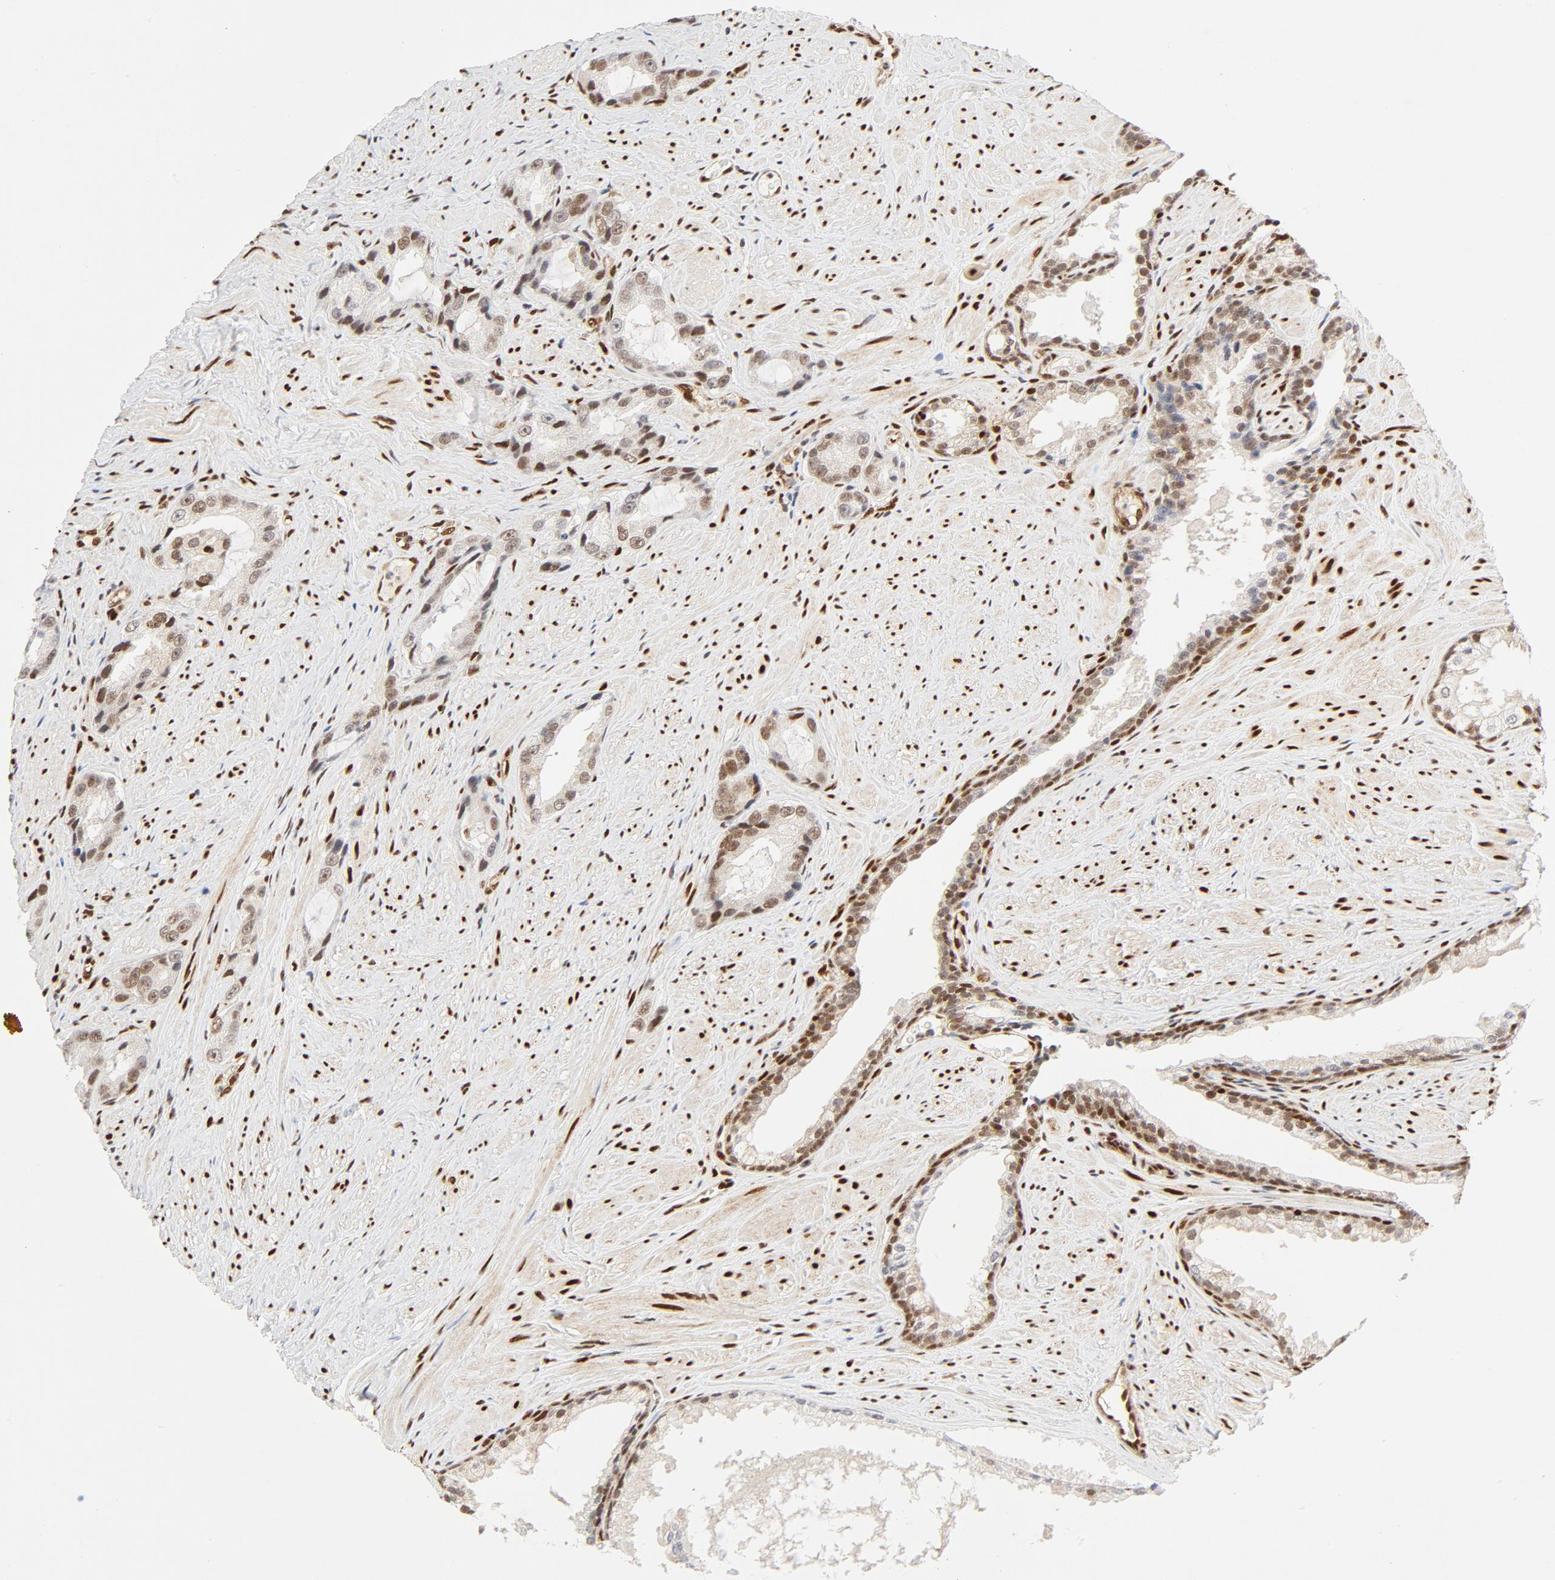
{"staining": {"intensity": "weak", "quantity": "25%-75%", "location": "nuclear"}, "tissue": "prostate cancer", "cell_type": "Tumor cells", "image_type": "cancer", "snomed": [{"axis": "morphology", "description": "Adenocarcinoma, Medium grade"}, {"axis": "topography", "description": "Prostate"}], "caption": "An immunohistochemistry histopathology image of neoplastic tissue is shown. Protein staining in brown highlights weak nuclear positivity in prostate medium-grade adenocarcinoma within tumor cells.", "gene": "MEF2A", "patient": {"sex": "male", "age": 60}}